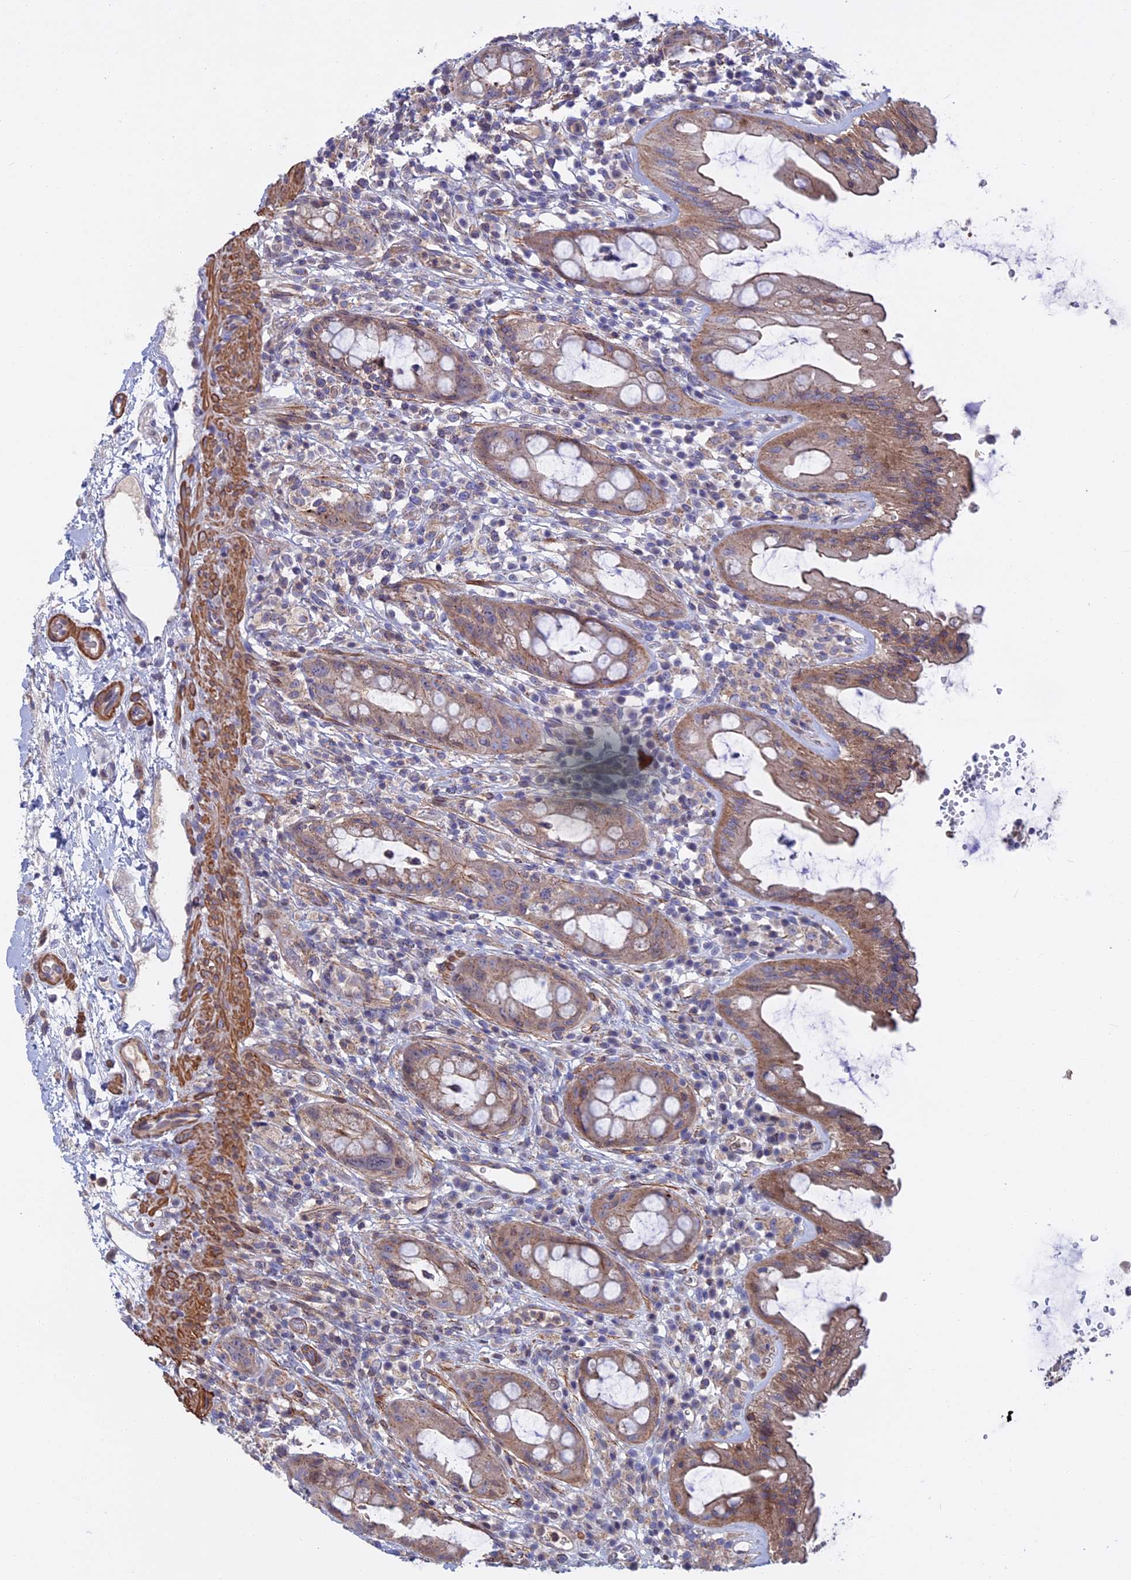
{"staining": {"intensity": "moderate", "quantity": ">75%", "location": "cytoplasmic/membranous"}, "tissue": "rectum", "cell_type": "Glandular cells", "image_type": "normal", "snomed": [{"axis": "morphology", "description": "Normal tissue, NOS"}, {"axis": "topography", "description": "Rectum"}], "caption": "High-power microscopy captured an IHC histopathology image of benign rectum, revealing moderate cytoplasmic/membranous expression in about >75% of glandular cells.", "gene": "LYPD5", "patient": {"sex": "female", "age": 57}}